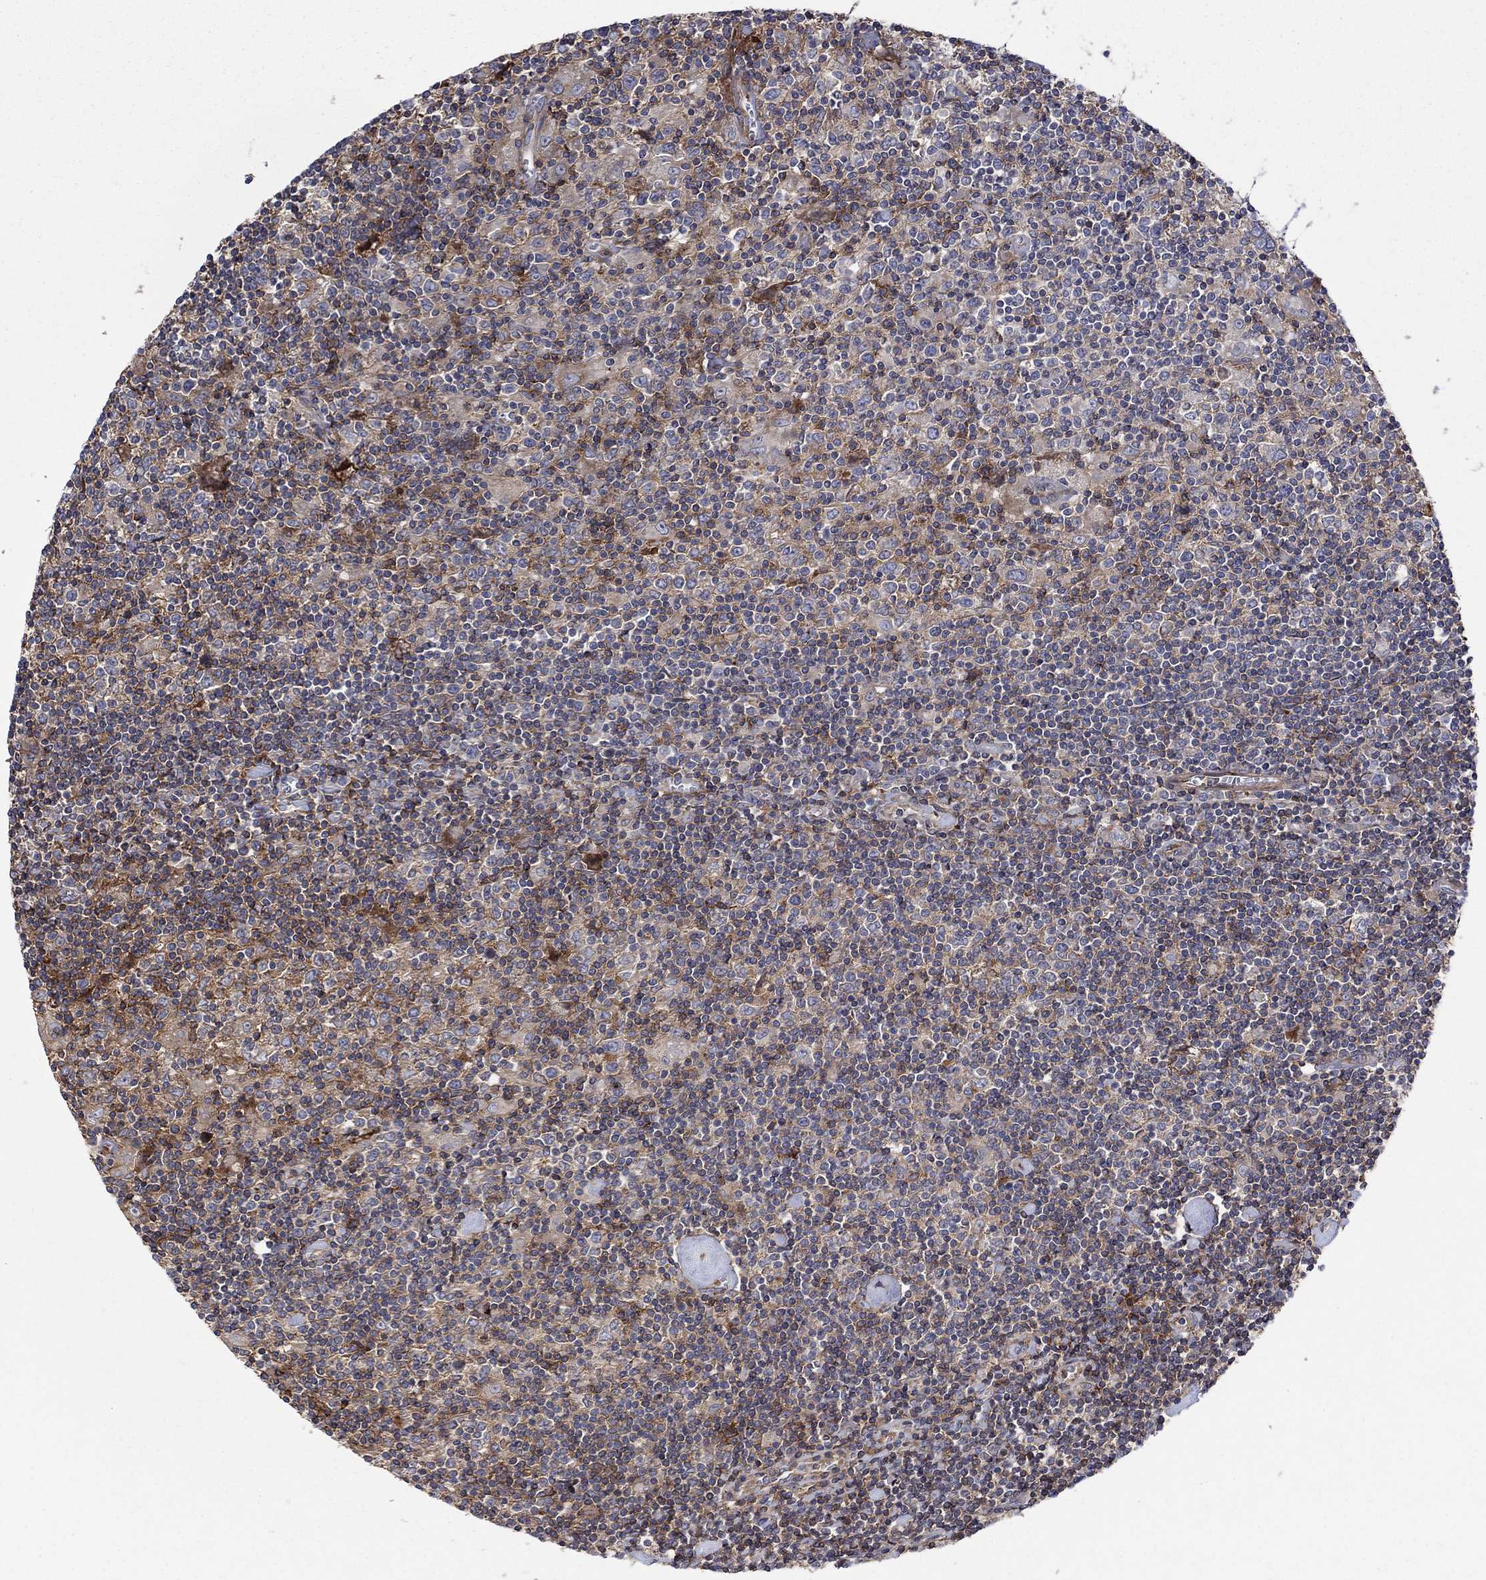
{"staining": {"intensity": "weak", "quantity": "25%-75%", "location": "cytoplasmic/membranous"}, "tissue": "lymphoma", "cell_type": "Tumor cells", "image_type": "cancer", "snomed": [{"axis": "morphology", "description": "Hodgkin's disease, NOS"}, {"axis": "topography", "description": "Lymph node"}], "caption": "Immunohistochemical staining of lymphoma shows low levels of weak cytoplasmic/membranous positivity in about 25%-75% of tumor cells.", "gene": "PAG1", "patient": {"sex": "male", "age": 40}}